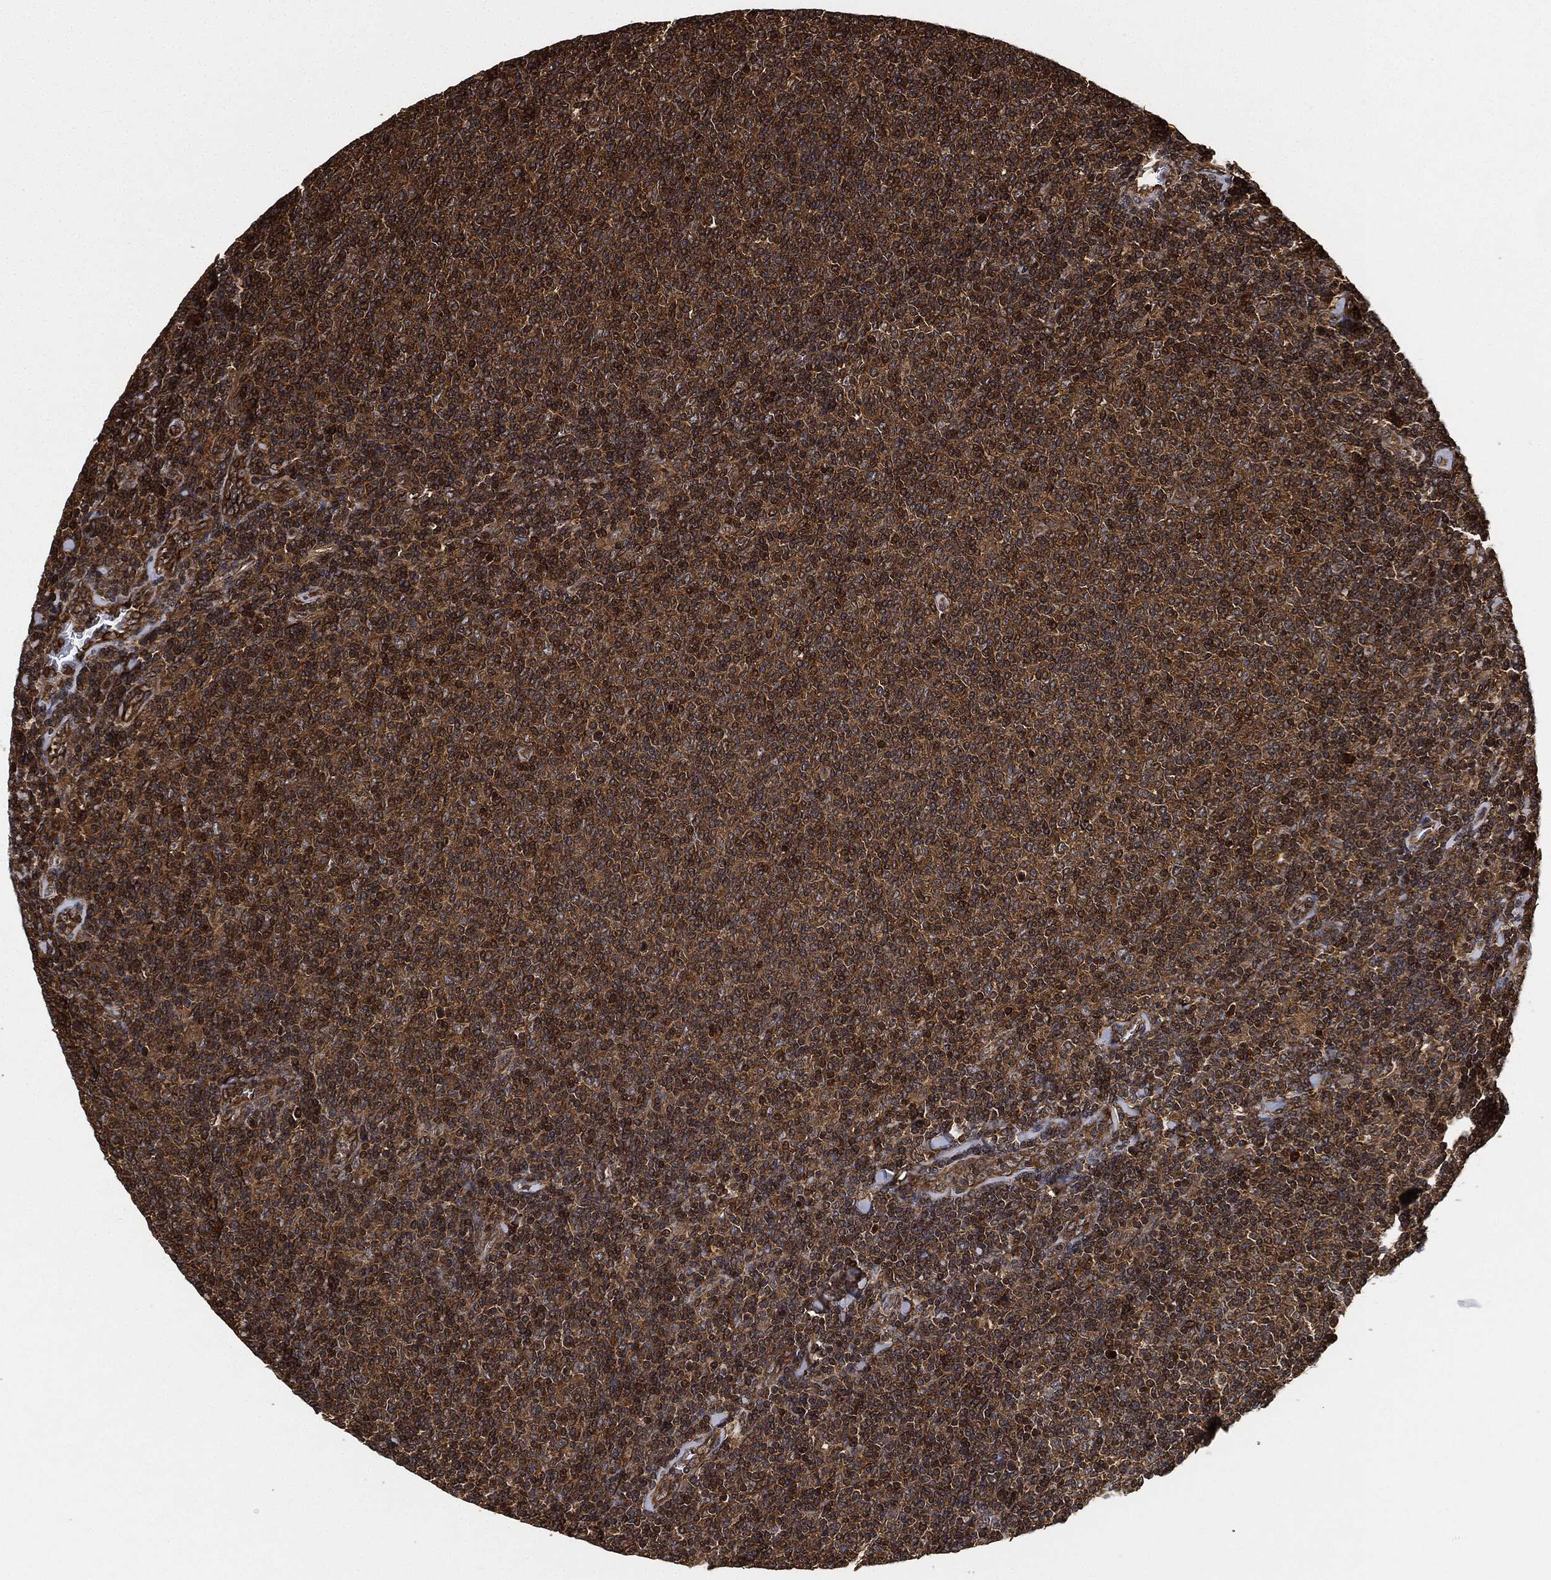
{"staining": {"intensity": "strong", "quantity": ">75%", "location": "cytoplasmic/membranous"}, "tissue": "lymphoma", "cell_type": "Tumor cells", "image_type": "cancer", "snomed": [{"axis": "morphology", "description": "Malignant lymphoma, non-Hodgkin's type, Low grade"}, {"axis": "topography", "description": "Lymph node"}], "caption": "Strong cytoplasmic/membranous positivity is present in about >75% of tumor cells in lymphoma.", "gene": "CEP290", "patient": {"sex": "male", "age": 52}}